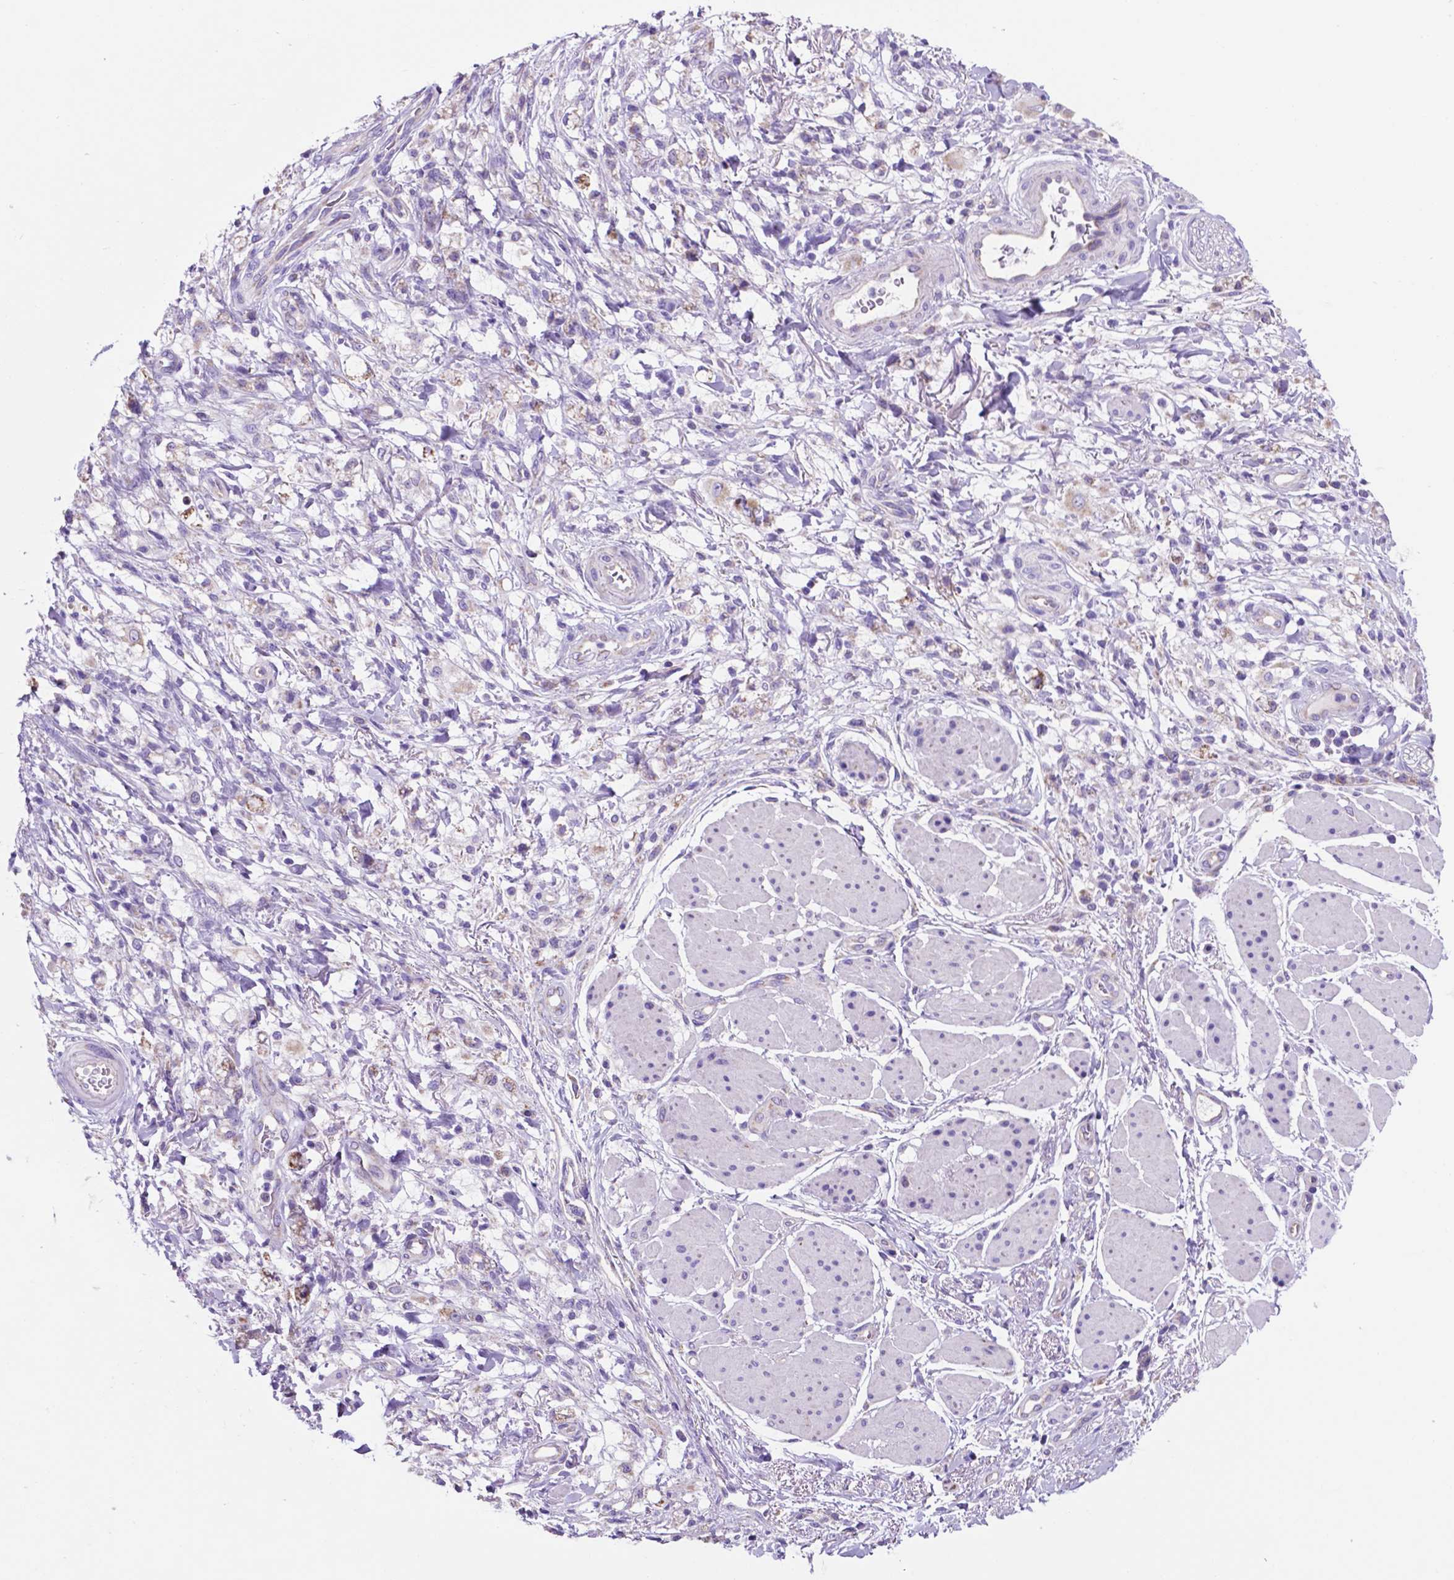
{"staining": {"intensity": "negative", "quantity": "none", "location": "none"}, "tissue": "stomach cancer", "cell_type": "Tumor cells", "image_type": "cancer", "snomed": [{"axis": "morphology", "description": "Adenocarcinoma, NOS"}, {"axis": "topography", "description": "Stomach"}], "caption": "Adenocarcinoma (stomach) stained for a protein using IHC displays no staining tumor cells.", "gene": "TMEM121B", "patient": {"sex": "female", "age": 60}}